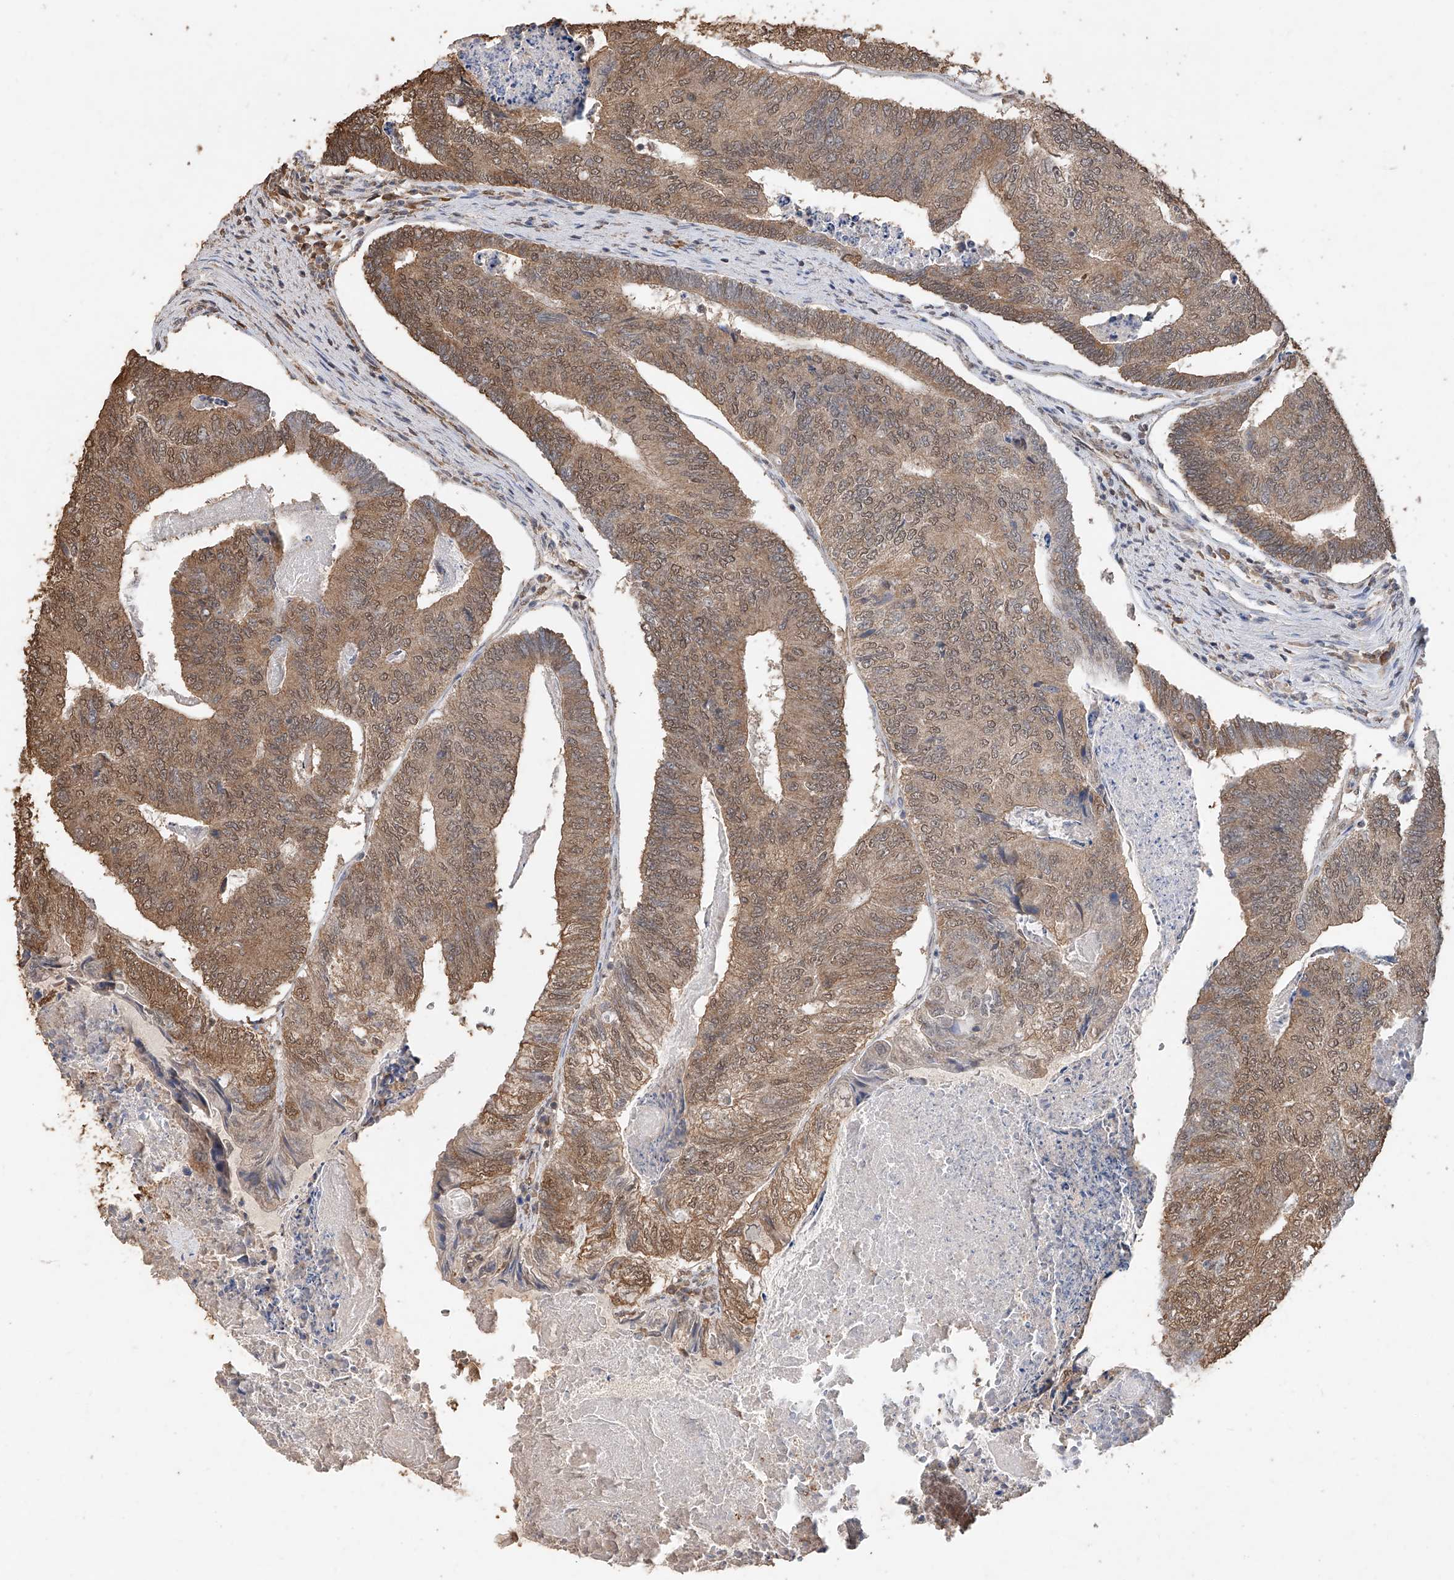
{"staining": {"intensity": "moderate", "quantity": ">75%", "location": "cytoplasmic/membranous,nuclear"}, "tissue": "colorectal cancer", "cell_type": "Tumor cells", "image_type": "cancer", "snomed": [{"axis": "morphology", "description": "Adenocarcinoma, NOS"}, {"axis": "topography", "description": "Colon"}], "caption": "Protein analysis of colorectal adenocarcinoma tissue demonstrates moderate cytoplasmic/membranous and nuclear staining in approximately >75% of tumor cells.", "gene": "ELOVL1", "patient": {"sex": "female", "age": 67}}